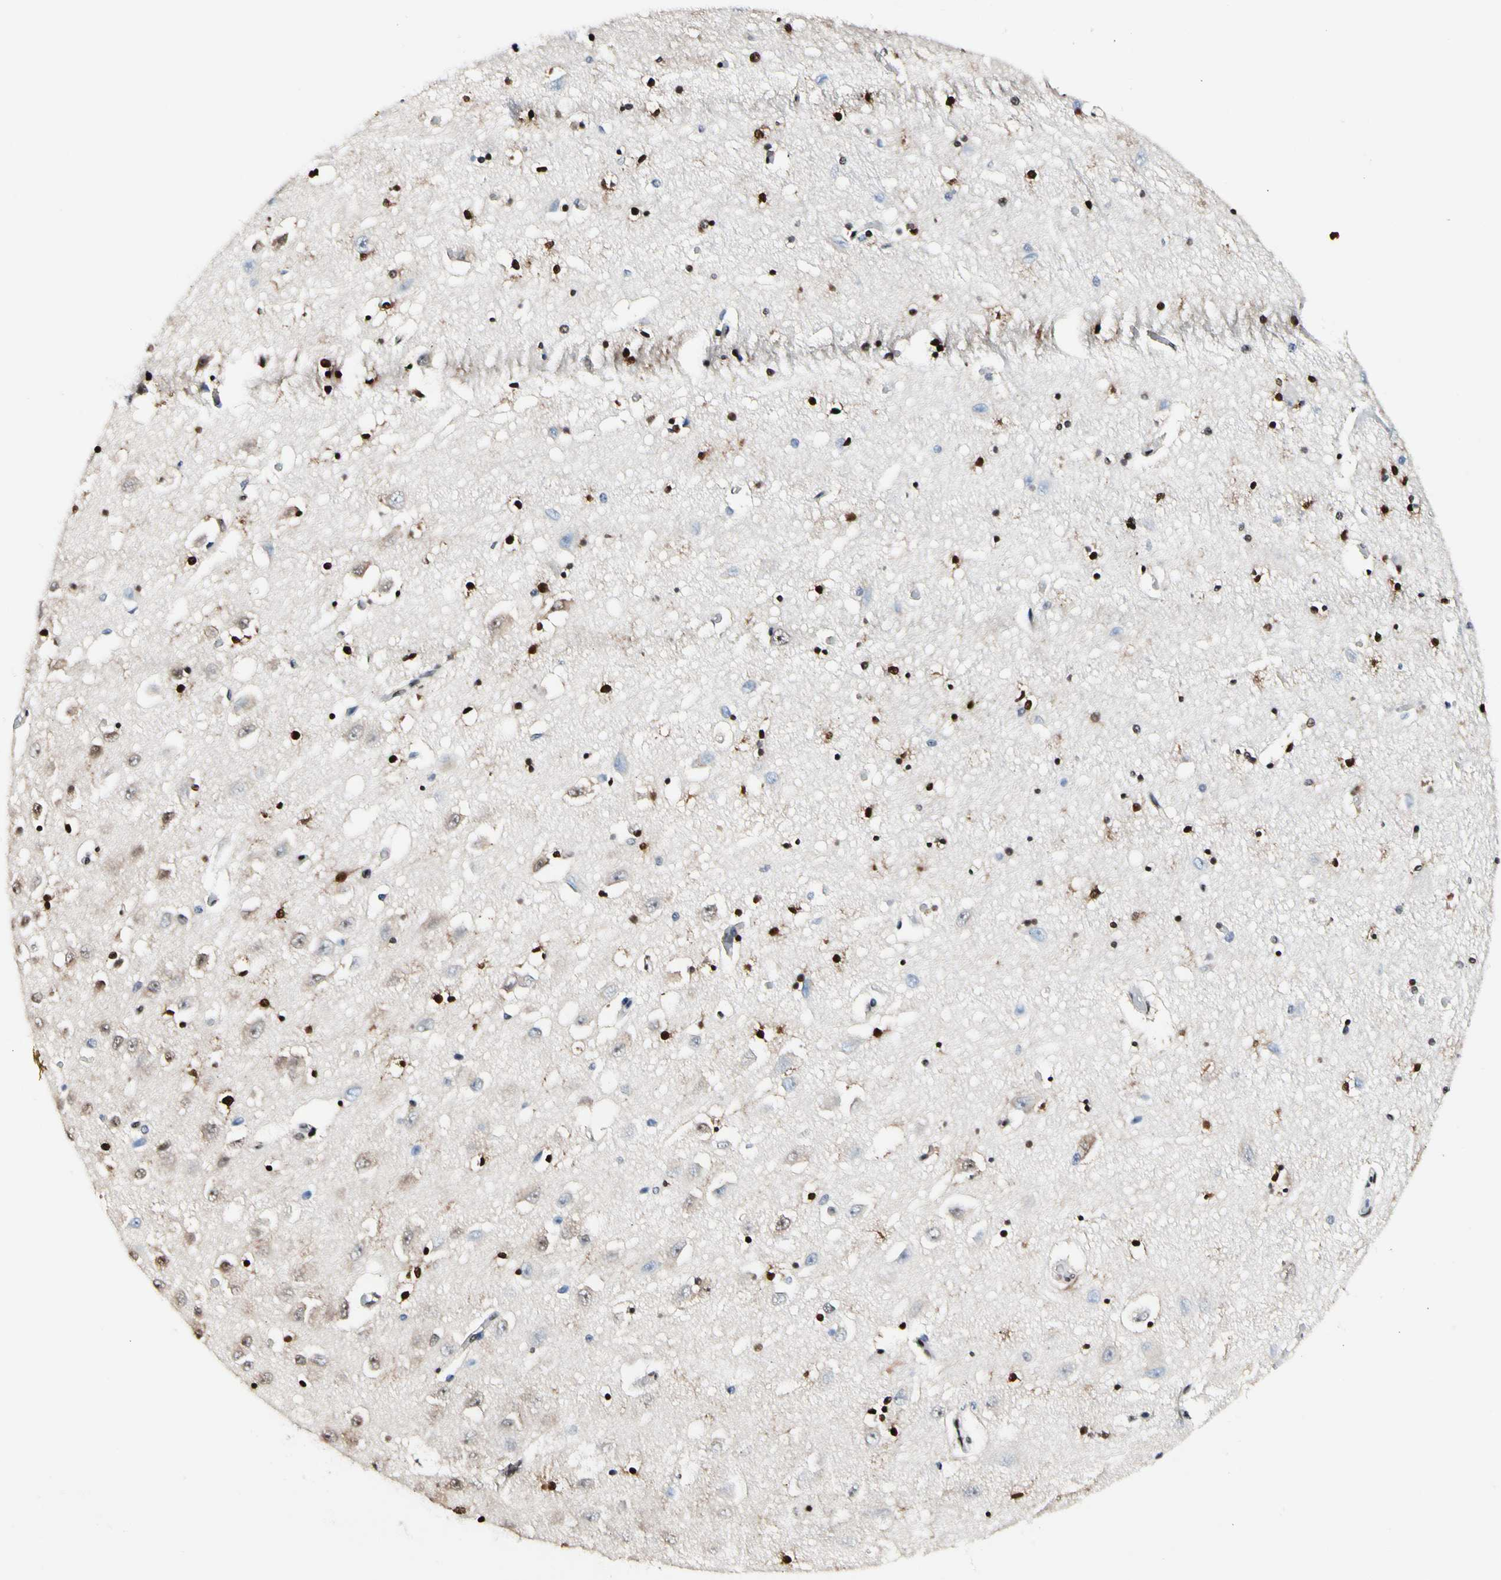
{"staining": {"intensity": "moderate", "quantity": ">75%", "location": "nuclear"}, "tissue": "hippocampus", "cell_type": "Glial cells", "image_type": "normal", "snomed": [{"axis": "morphology", "description": "Normal tissue, NOS"}, {"axis": "topography", "description": "Hippocampus"}], "caption": "Approximately >75% of glial cells in unremarkable human hippocampus demonstrate moderate nuclear protein expression as visualized by brown immunohistochemical staining.", "gene": "NFIA", "patient": {"sex": "female", "age": 54}}